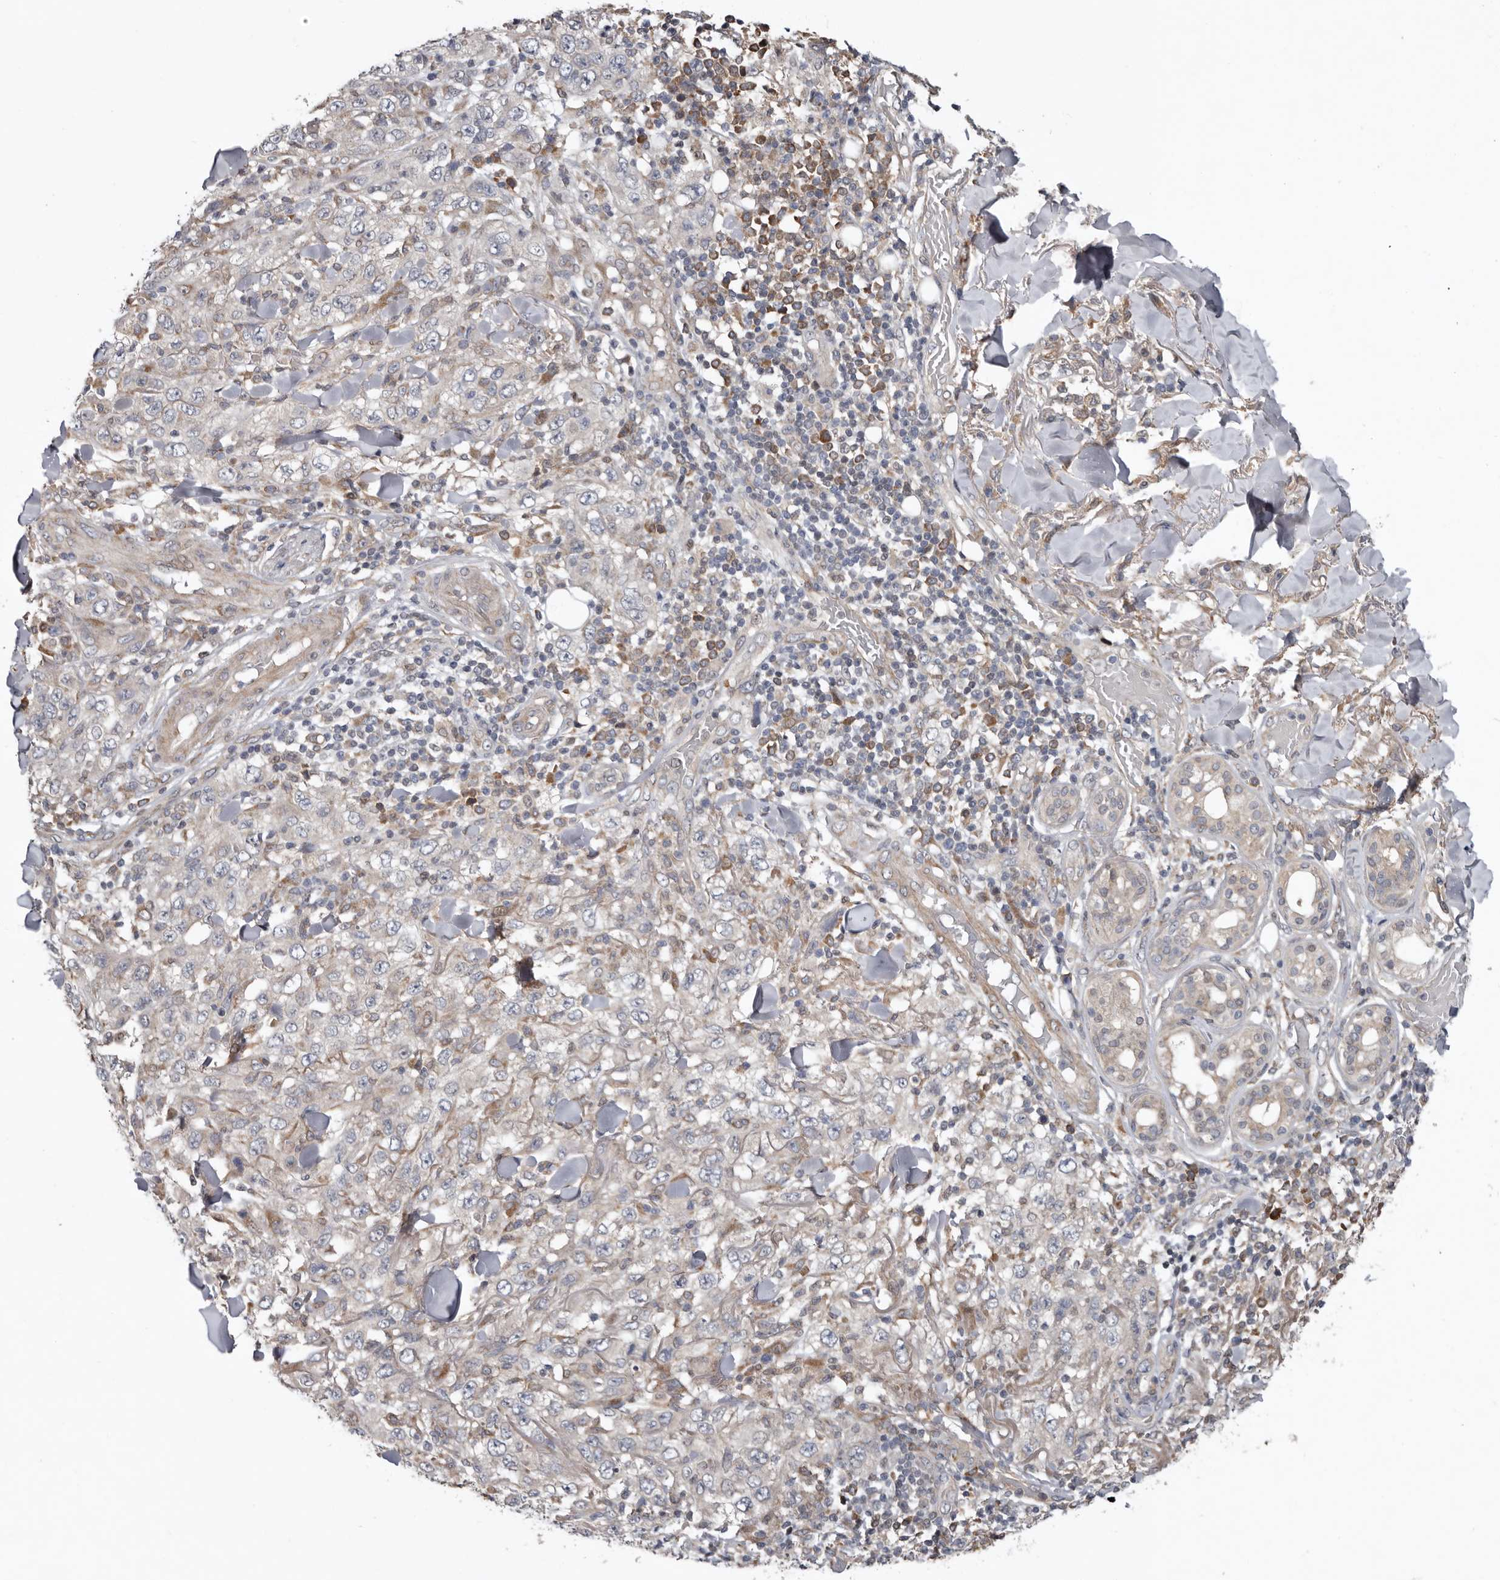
{"staining": {"intensity": "negative", "quantity": "none", "location": "none"}, "tissue": "skin cancer", "cell_type": "Tumor cells", "image_type": "cancer", "snomed": [{"axis": "morphology", "description": "Squamous cell carcinoma, NOS"}, {"axis": "topography", "description": "Skin"}], "caption": "There is no significant staining in tumor cells of skin cancer (squamous cell carcinoma).", "gene": "CHML", "patient": {"sex": "female", "age": 88}}